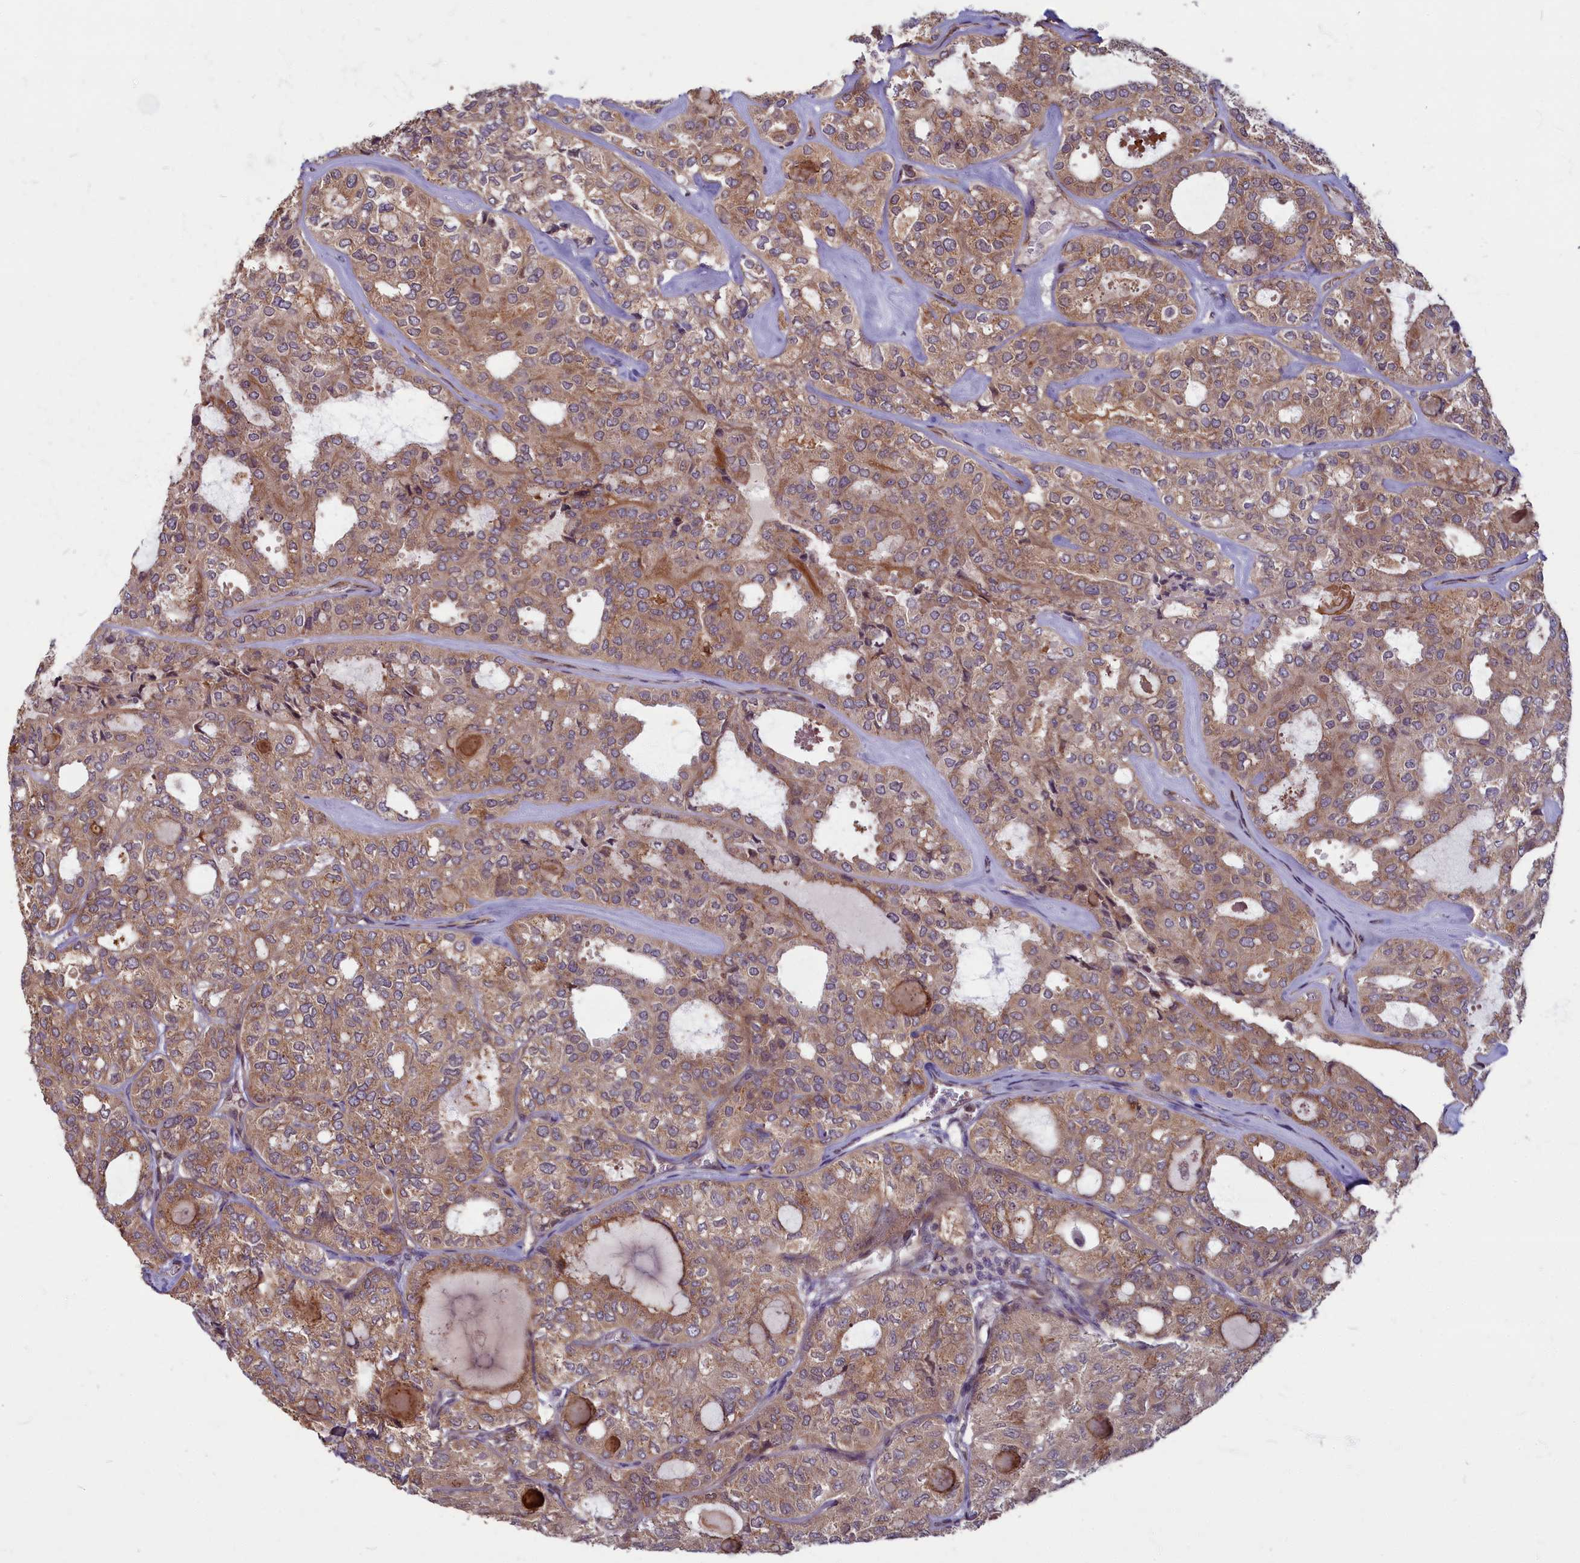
{"staining": {"intensity": "moderate", "quantity": ">75%", "location": "cytoplasmic/membranous"}, "tissue": "thyroid cancer", "cell_type": "Tumor cells", "image_type": "cancer", "snomed": [{"axis": "morphology", "description": "Follicular adenoma carcinoma, NOS"}, {"axis": "topography", "description": "Thyroid gland"}], "caption": "Thyroid cancer (follicular adenoma carcinoma) stained with a brown dye reveals moderate cytoplasmic/membranous positive staining in approximately >75% of tumor cells.", "gene": "MYCBP", "patient": {"sex": "male", "age": 75}}